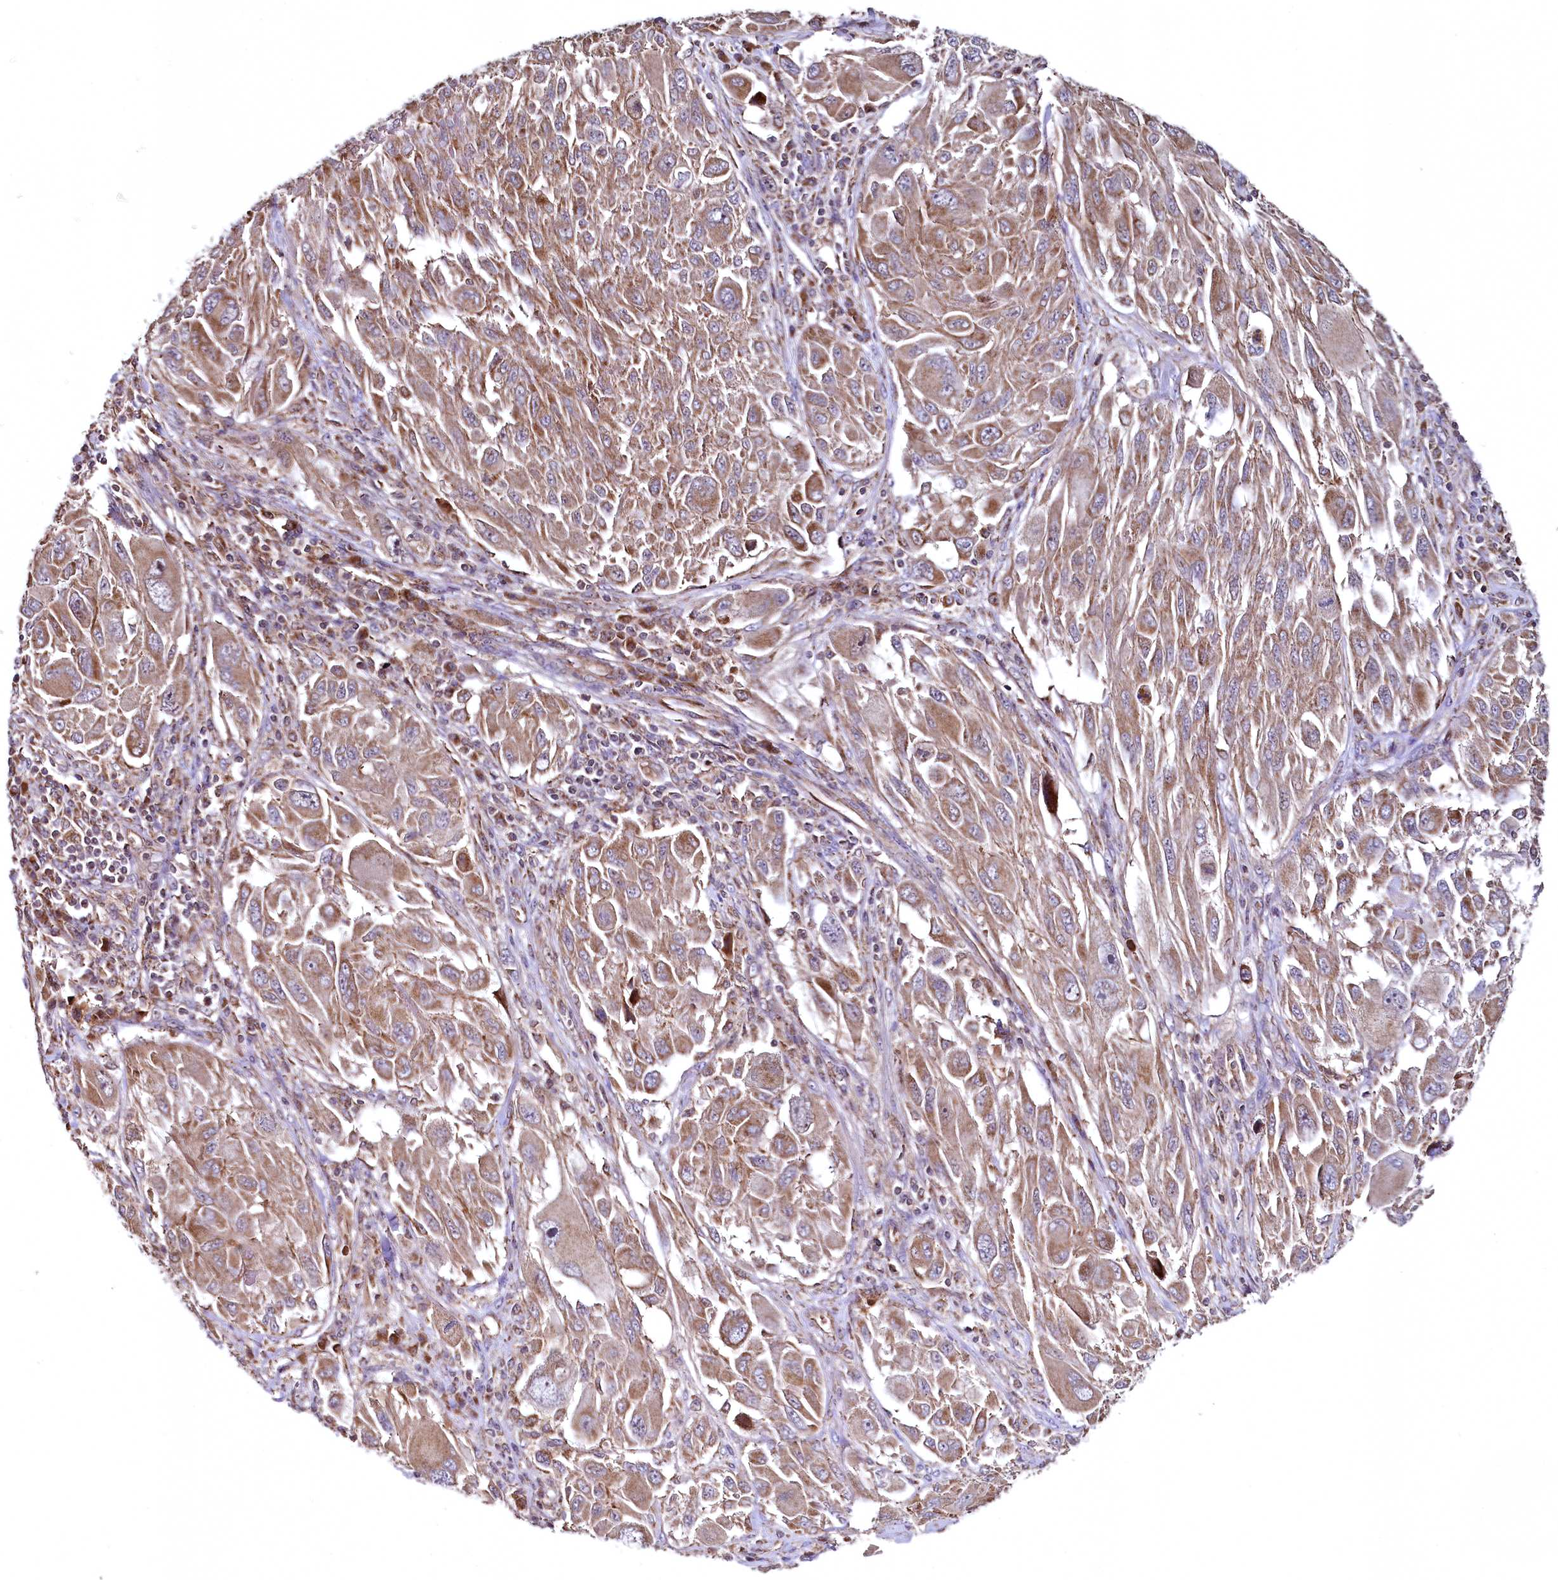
{"staining": {"intensity": "moderate", "quantity": ">75%", "location": "cytoplasmic/membranous"}, "tissue": "melanoma", "cell_type": "Tumor cells", "image_type": "cancer", "snomed": [{"axis": "morphology", "description": "Malignant melanoma, NOS"}, {"axis": "topography", "description": "Skin"}], "caption": "High-magnification brightfield microscopy of malignant melanoma stained with DAB (3,3'-diaminobenzidine) (brown) and counterstained with hematoxylin (blue). tumor cells exhibit moderate cytoplasmic/membranous expression is present in about>75% of cells.", "gene": "METTL4", "patient": {"sex": "female", "age": 91}}